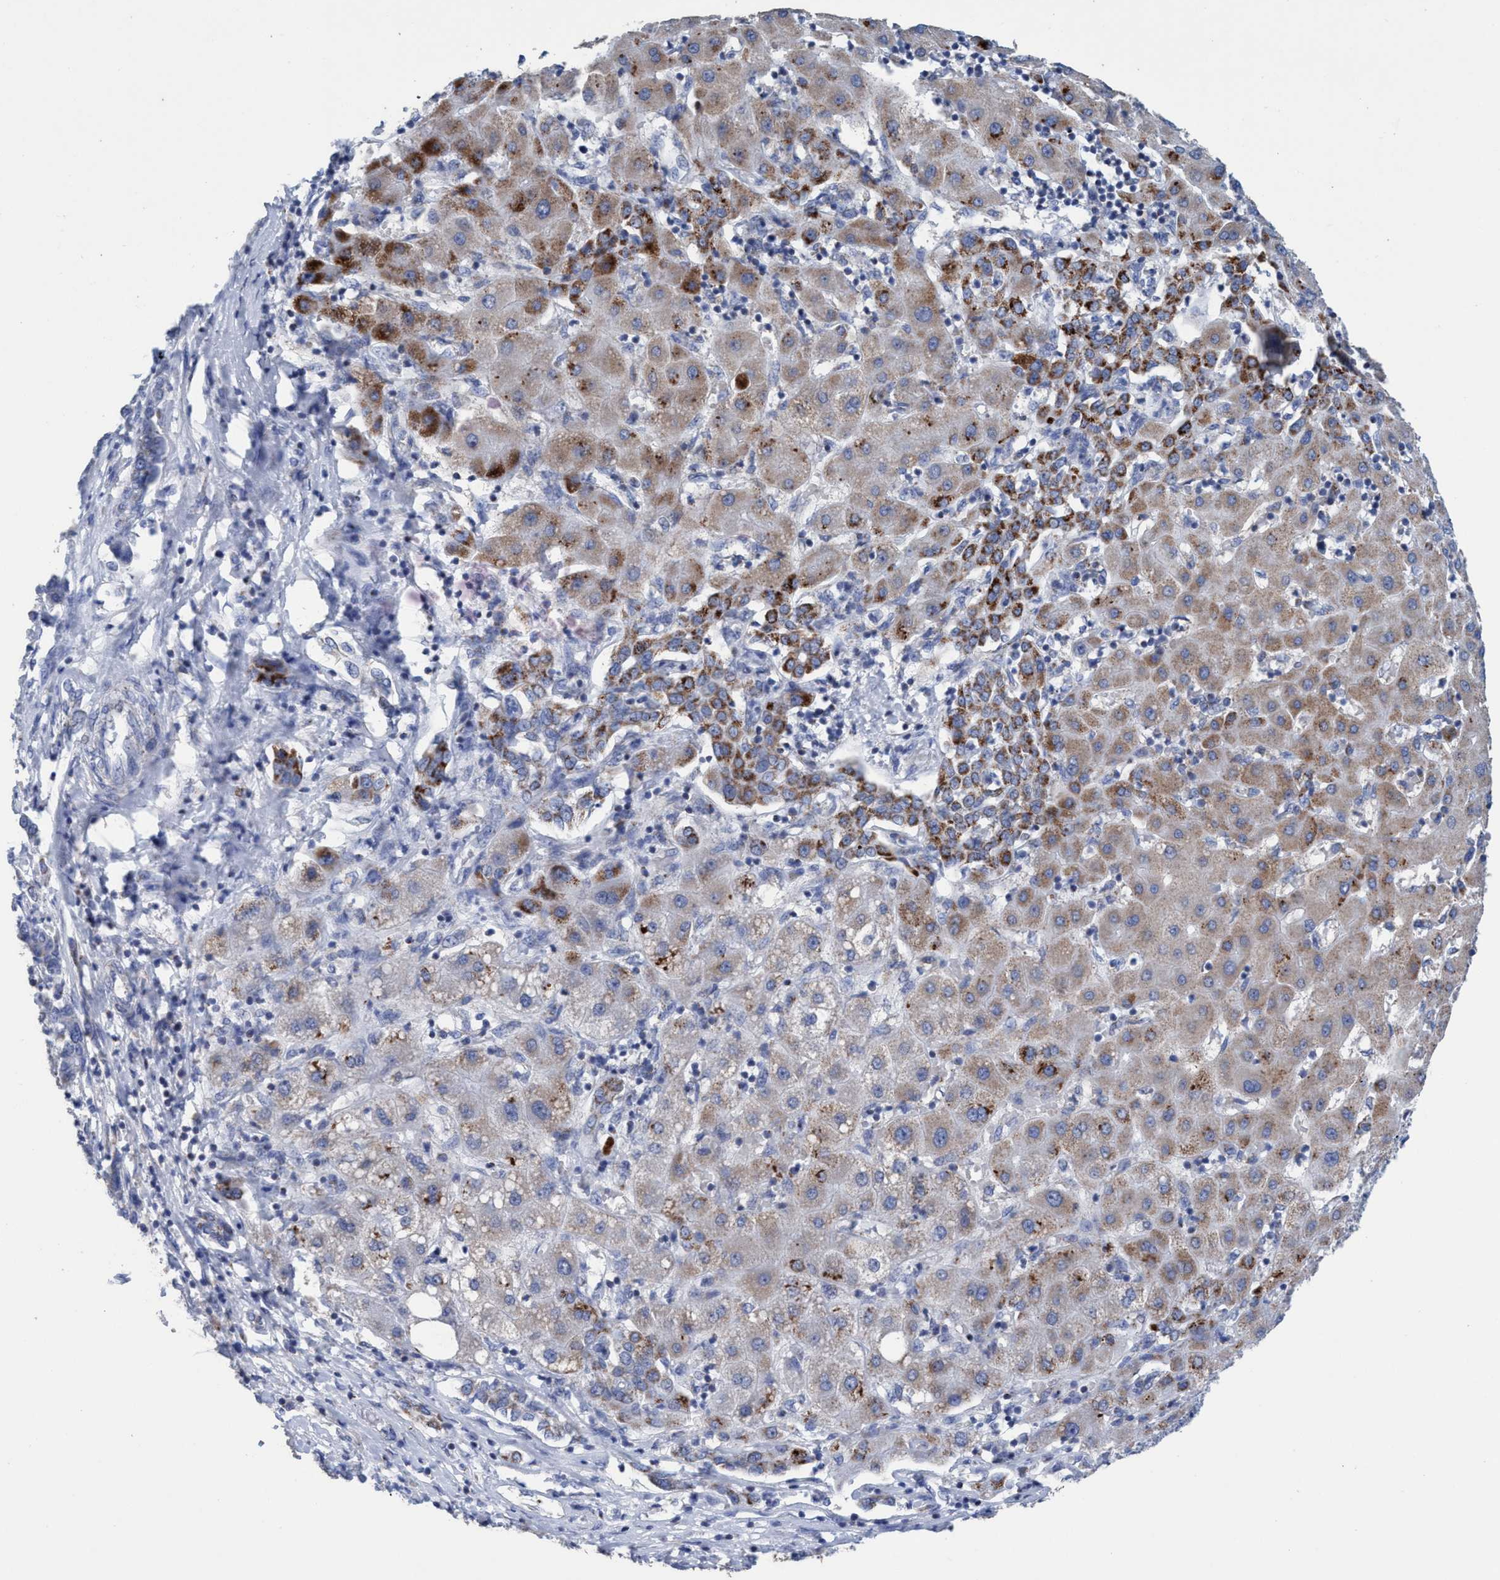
{"staining": {"intensity": "moderate", "quantity": "<25%", "location": "cytoplasmic/membranous"}, "tissue": "liver cancer", "cell_type": "Tumor cells", "image_type": "cancer", "snomed": [{"axis": "morphology", "description": "Carcinoma, Hepatocellular, NOS"}, {"axis": "topography", "description": "Liver"}], "caption": "Hepatocellular carcinoma (liver) was stained to show a protein in brown. There is low levels of moderate cytoplasmic/membranous positivity in approximately <25% of tumor cells. (DAB IHC with brightfield microscopy, high magnification).", "gene": "RSAD1", "patient": {"sex": "male", "age": 65}}